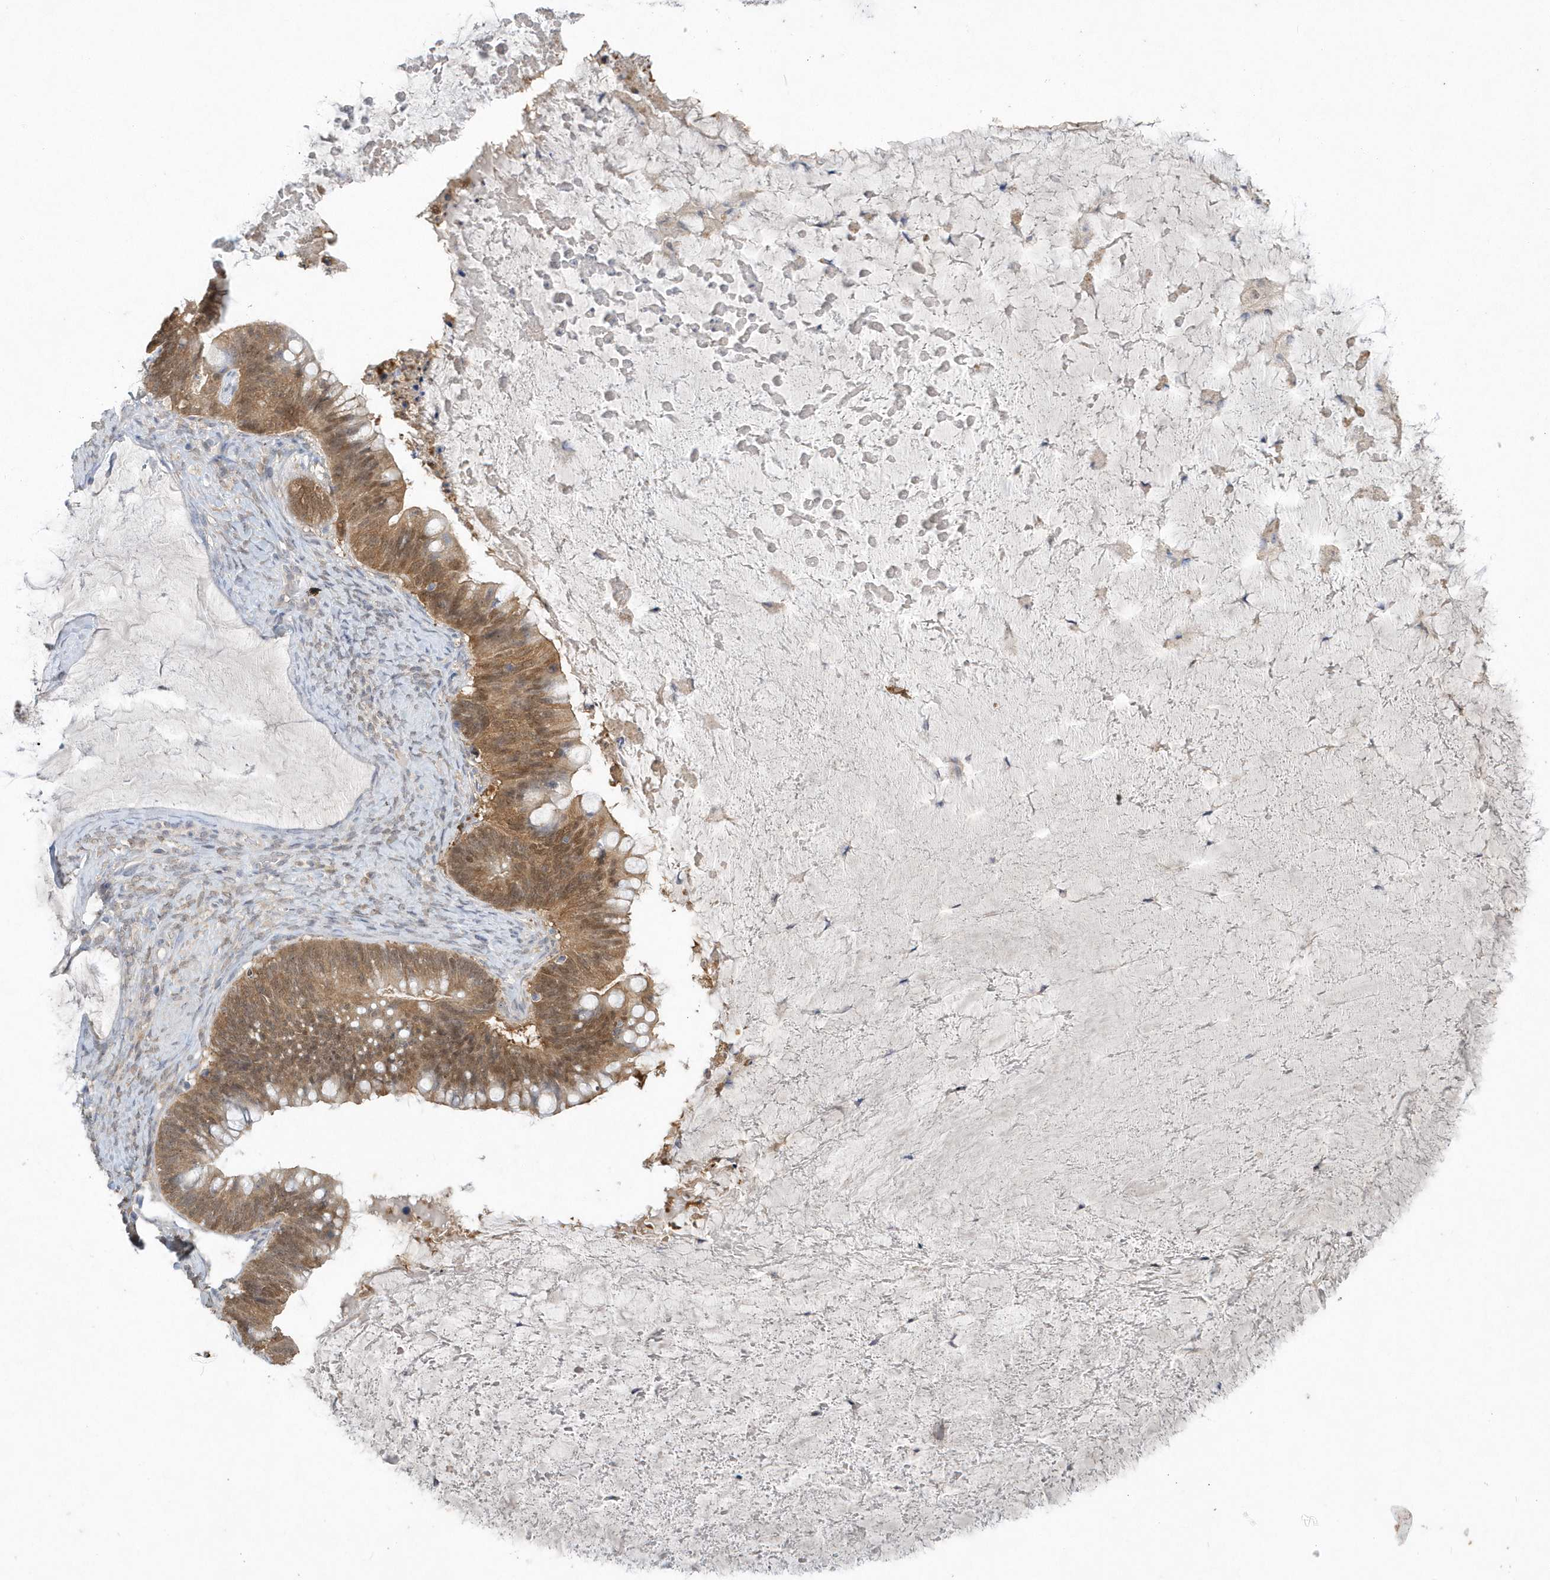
{"staining": {"intensity": "moderate", "quantity": ">75%", "location": "cytoplasmic/membranous,nuclear"}, "tissue": "ovarian cancer", "cell_type": "Tumor cells", "image_type": "cancer", "snomed": [{"axis": "morphology", "description": "Cystadenocarcinoma, mucinous, NOS"}, {"axis": "topography", "description": "Ovary"}], "caption": "Mucinous cystadenocarcinoma (ovarian) tissue displays moderate cytoplasmic/membranous and nuclear staining in approximately >75% of tumor cells, visualized by immunohistochemistry.", "gene": "AKR7A2", "patient": {"sex": "female", "age": 61}}